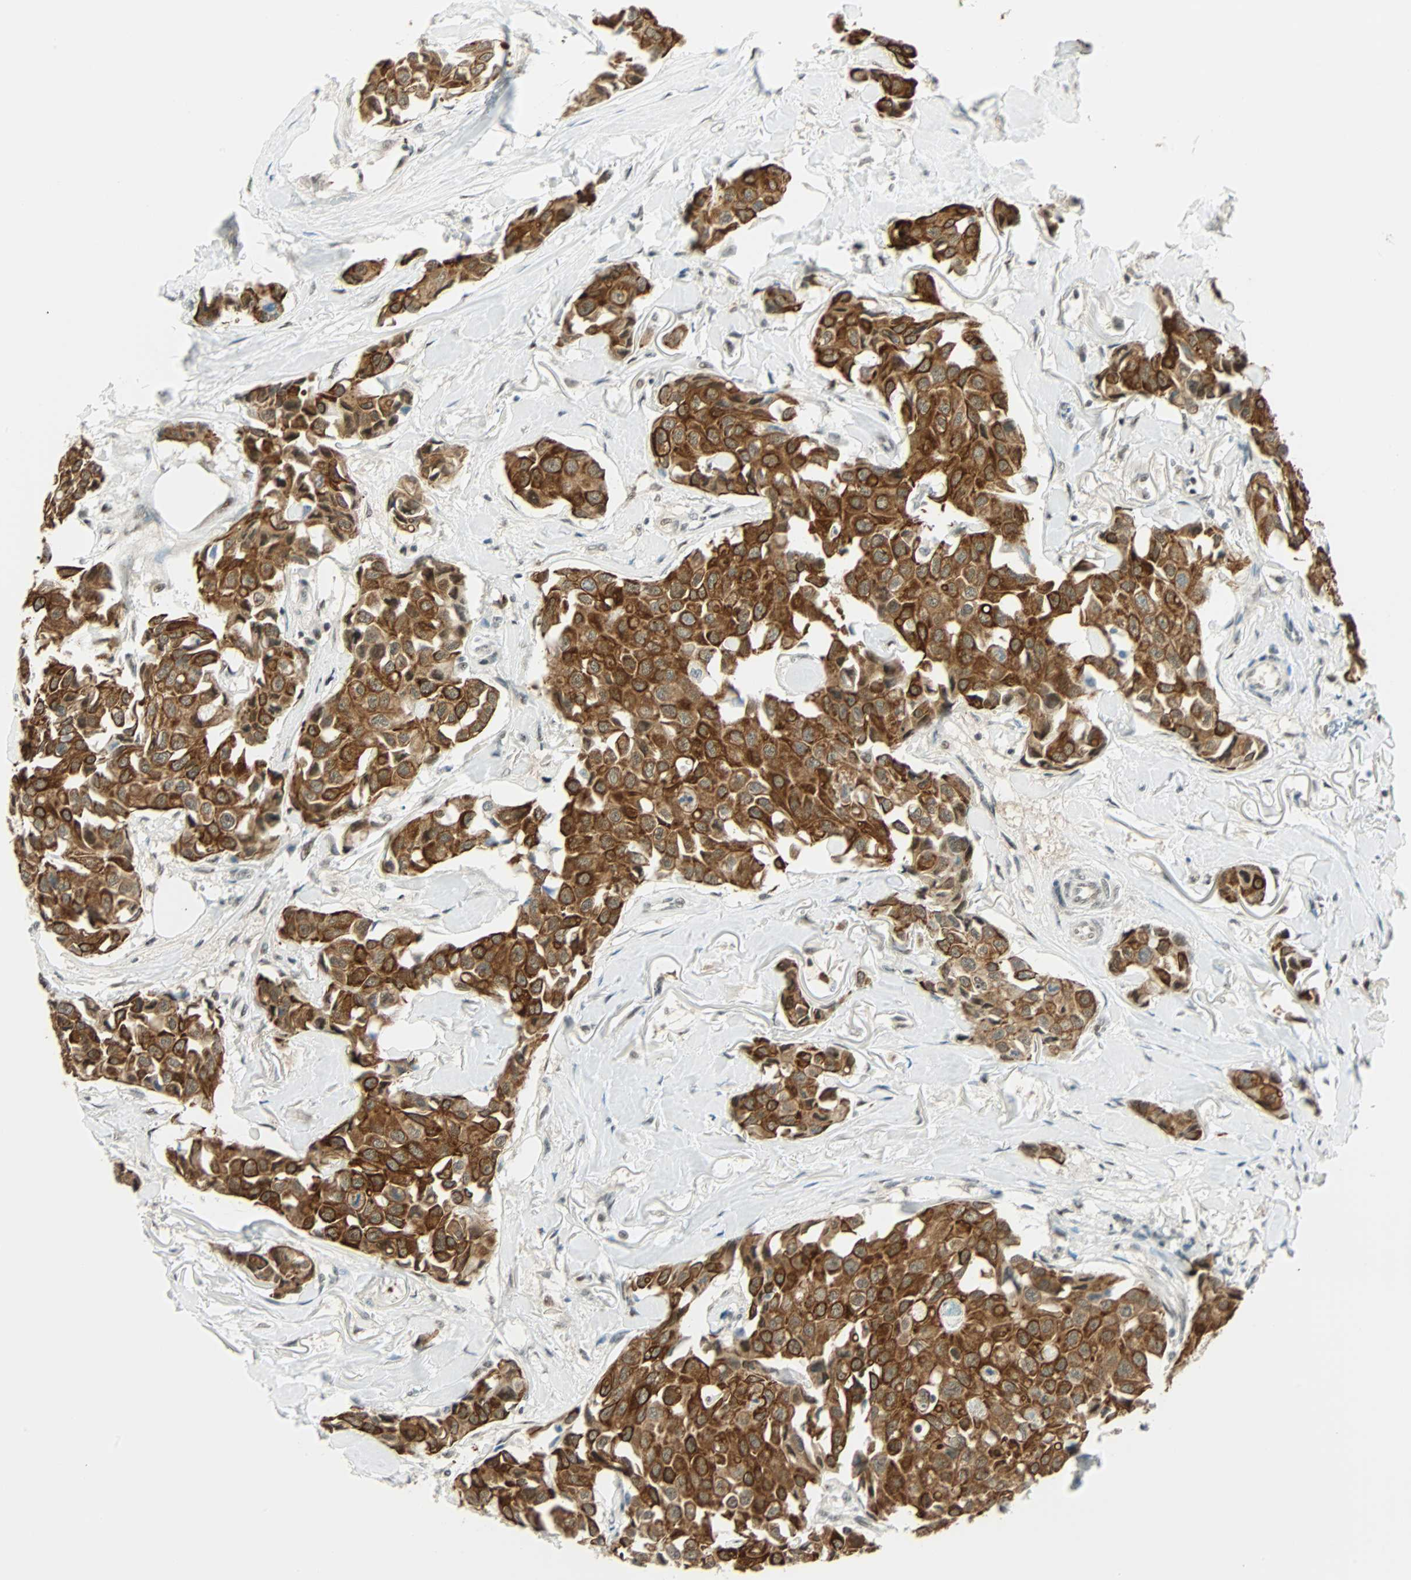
{"staining": {"intensity": "strong", "quantity": ">75%", "location": "cytoplasmic/membranous"}, "tissue": "breast cancer", "cell_type": "Tumor cells", "image_type": "cancer", "snomed": [{"axis": "morphology", "description": "Duct carcinoma"}, {"axis": "topography", "description": "Breast"}], "caption": "Immunohistochemical staining of breast cancer displays strong cytoplasmic/membranous protein expression in about >75% of tumor cells.", "gene": "NELFE", "patient": {"sex": "female", "age": 80}}